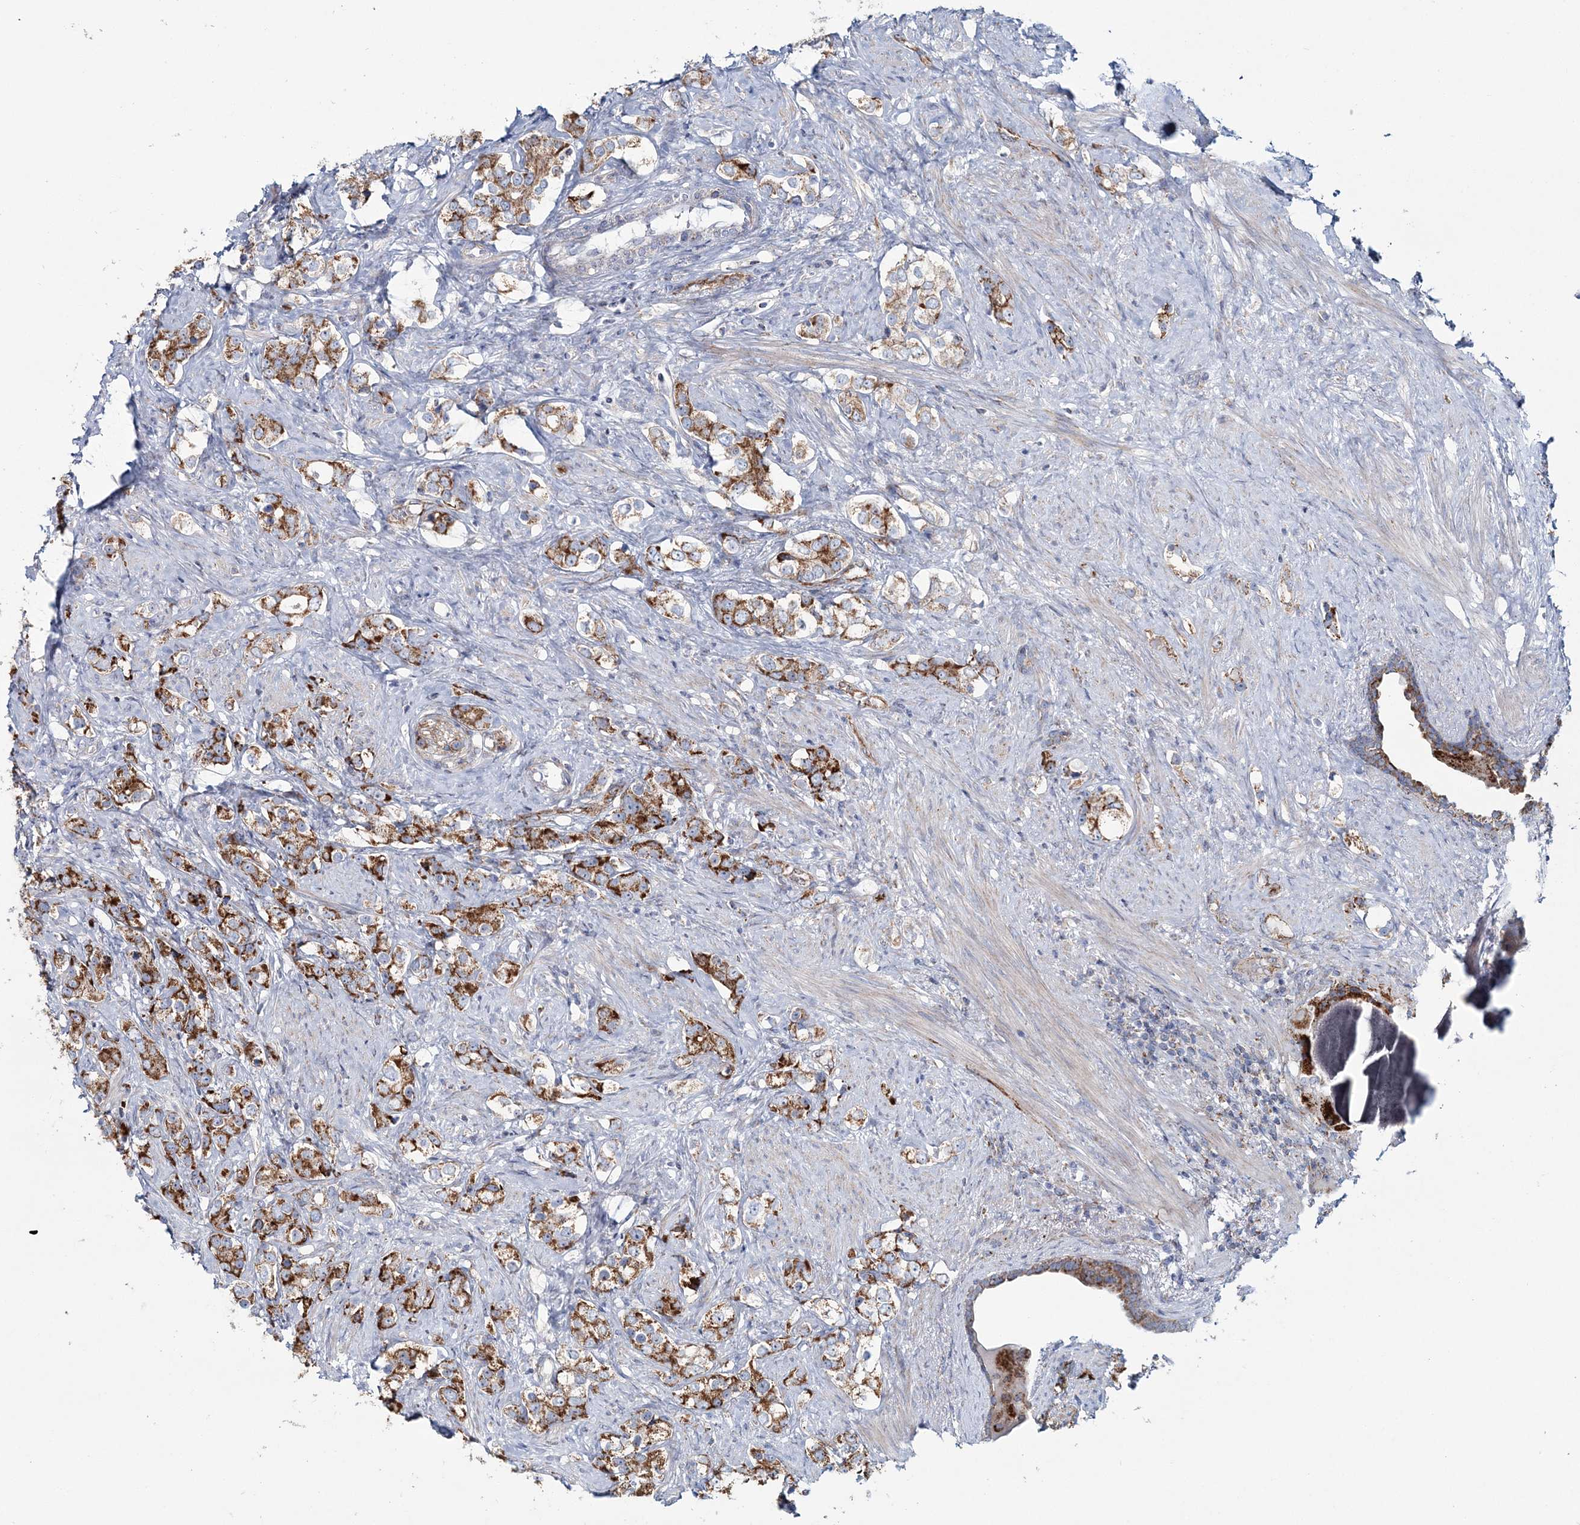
{"staining": {"intensity": "moderate", "quantity": ">75%", "location": "cytoplasmic/membranous"}, "tissue": "prostate cancer", "cell_type": "Tumor cells", "image_type": "cancer", "snomed": [{"axis": "morphology", "description": "Adenocarcinoma, High grade"}, {"axis": "topography", "description": "Prostate"}], "caption": "Tumor cells exhibit moderate cytoplasmic/membranous staining in about >75% of cells in prostate high-grade adenocarcinoma.", "gene": "ARHGAP6", "patient": {"sex": "male", "age": 63}}